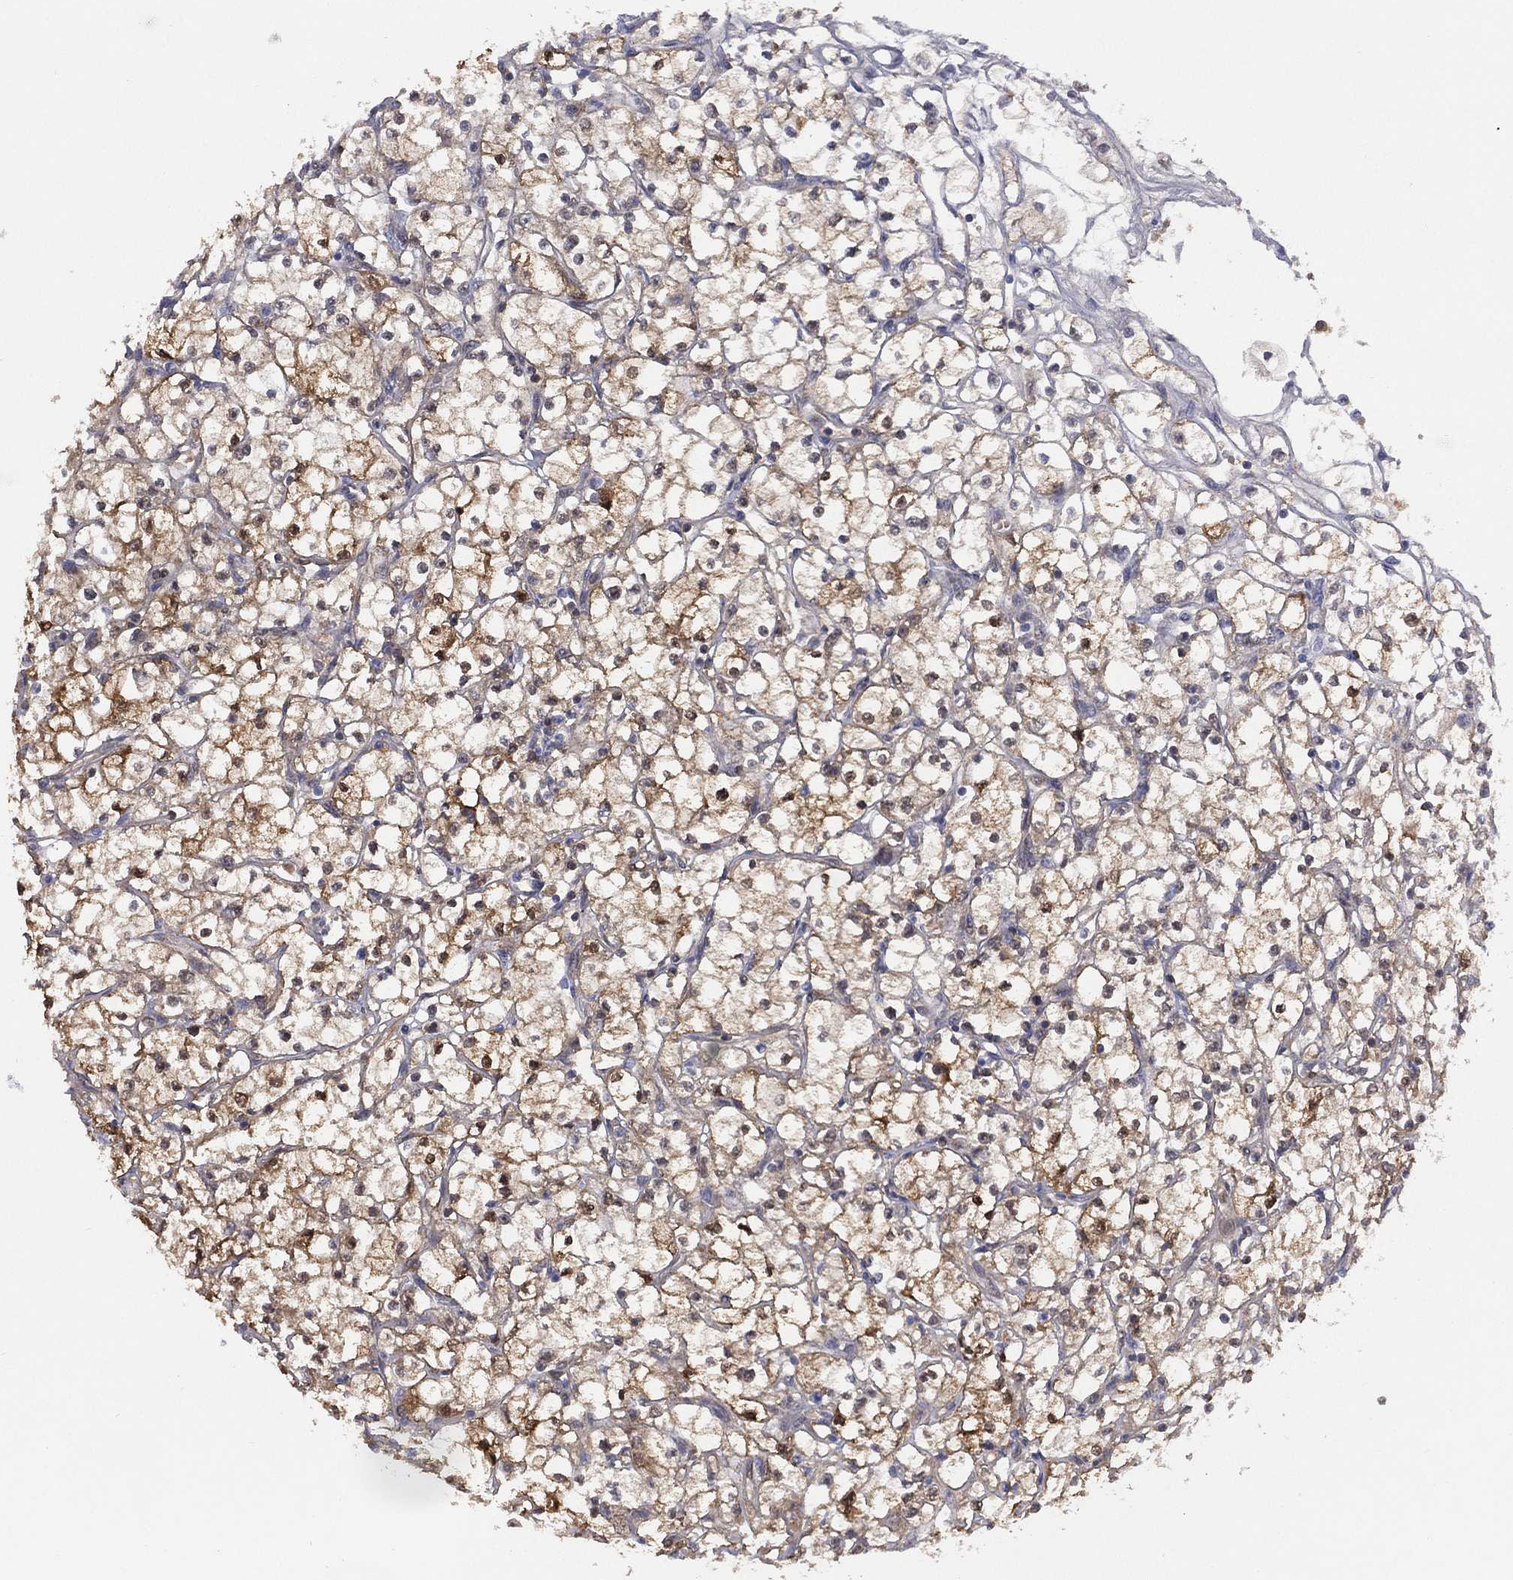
{"staining": {"intensity": "moderate", "quantity": "25%-75%", "location": "cytoplasmic/membranous,nuclear"}, "tissue": "renal cancer", "cell_type": "Tumor cells", "image_type": "cancer", "snomed": [{"axis": "morphology", "description": "Adenocarcinoma, NOS"}, {"axis": "topography", "description": "Kidney"}], "caption": "Immunohistochemical staining of human renal cancer (adenocarcinoma) displays medium levels of moderate cytoplasmic/membranous and nuclear expression in approximately 25%-75% of tumor cells. Nuclei are stained in blue.", "gene": "DDAH1", "patient": {"sex": "male", "age": 67}}